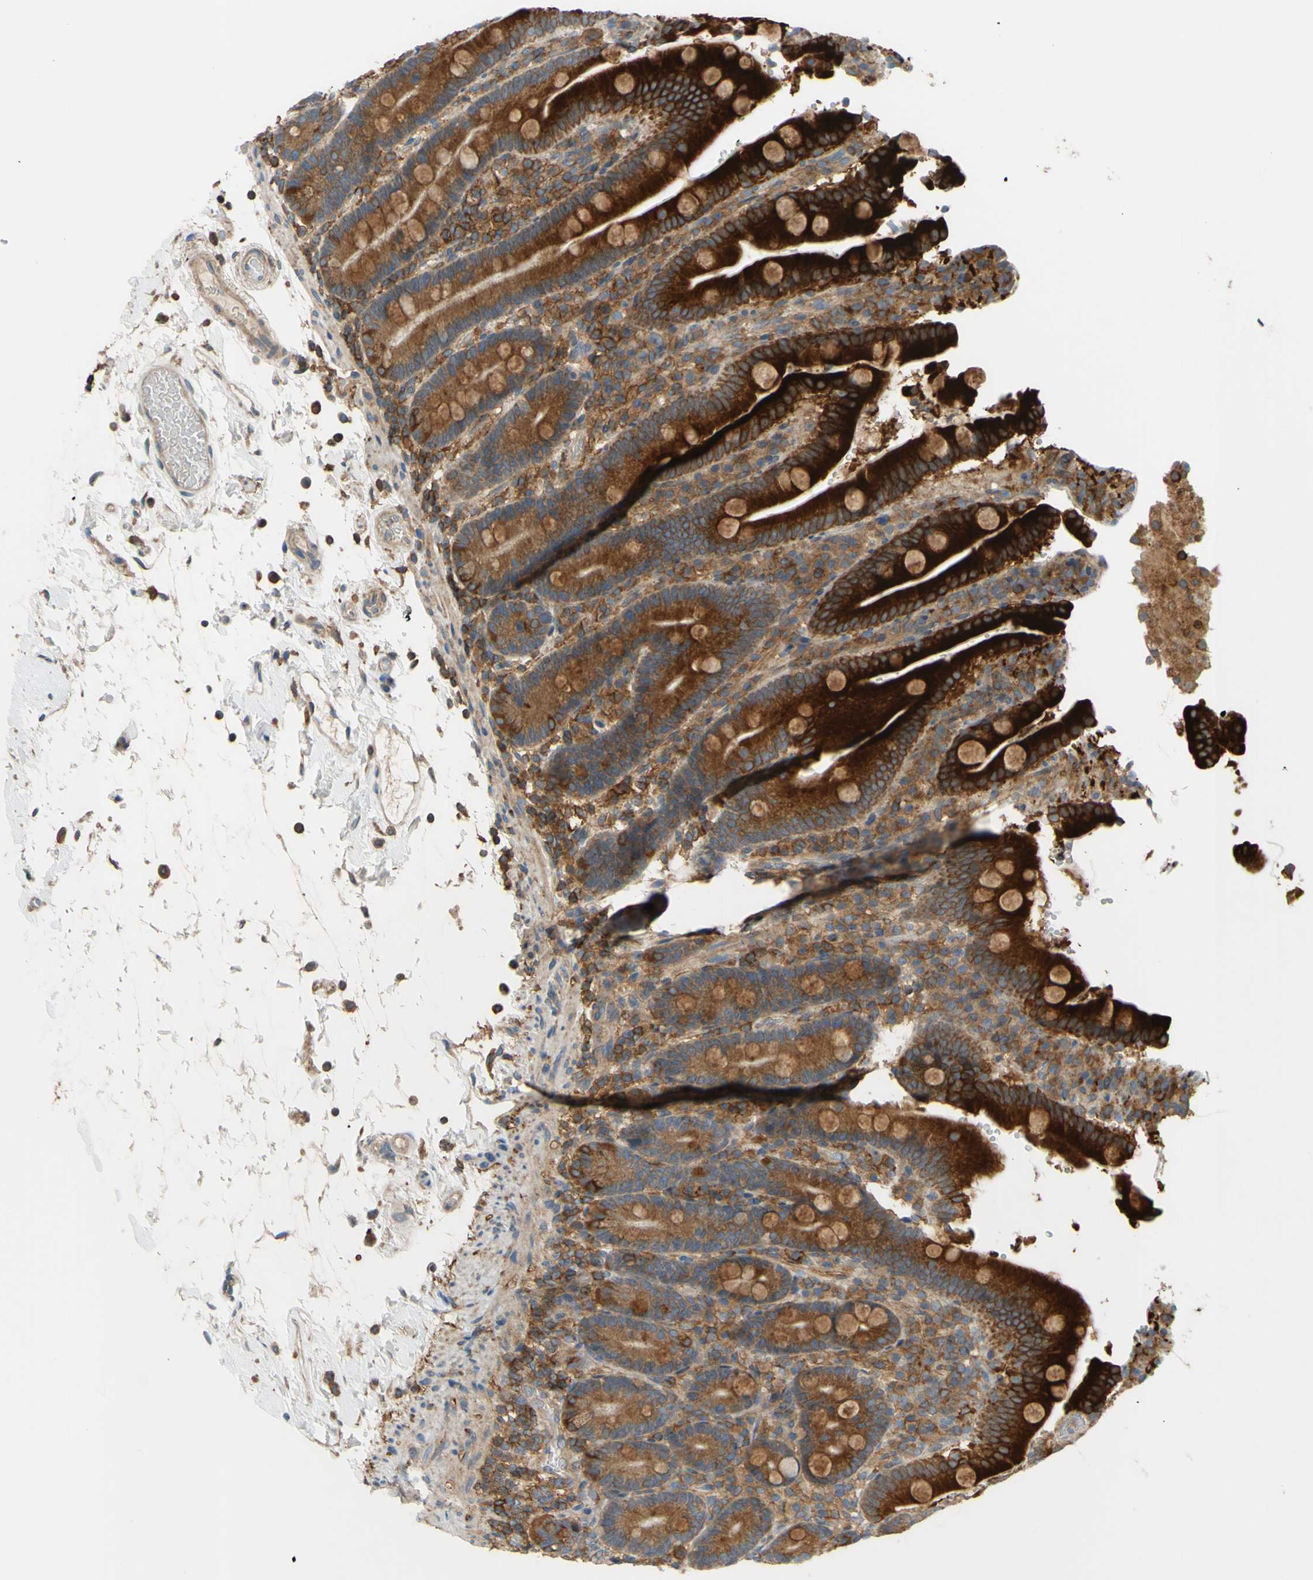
{"staining": {"intensity": "strong", "quantity": "25%-75%", "location": "cytoplasmic/membranous"}, "tissue": "duodenum", "cell_type": "Glandular cells", "image_type": "normal", "snomed": [{"axis": "morphology", "description": "Normal tissue, NOS"}, {"axis": "topography", "description": "Small intestine, NOS"}], "caption": "Duodenum stained with DAB (3,3'-diaminobenzidine) immunohistochemistry reveals high levels of strong cytoplasmic/membranous staining in approximately 25%-75% of glandular cells.", "gene": "POR", "patient": {"sex": "female", "age": 71}}